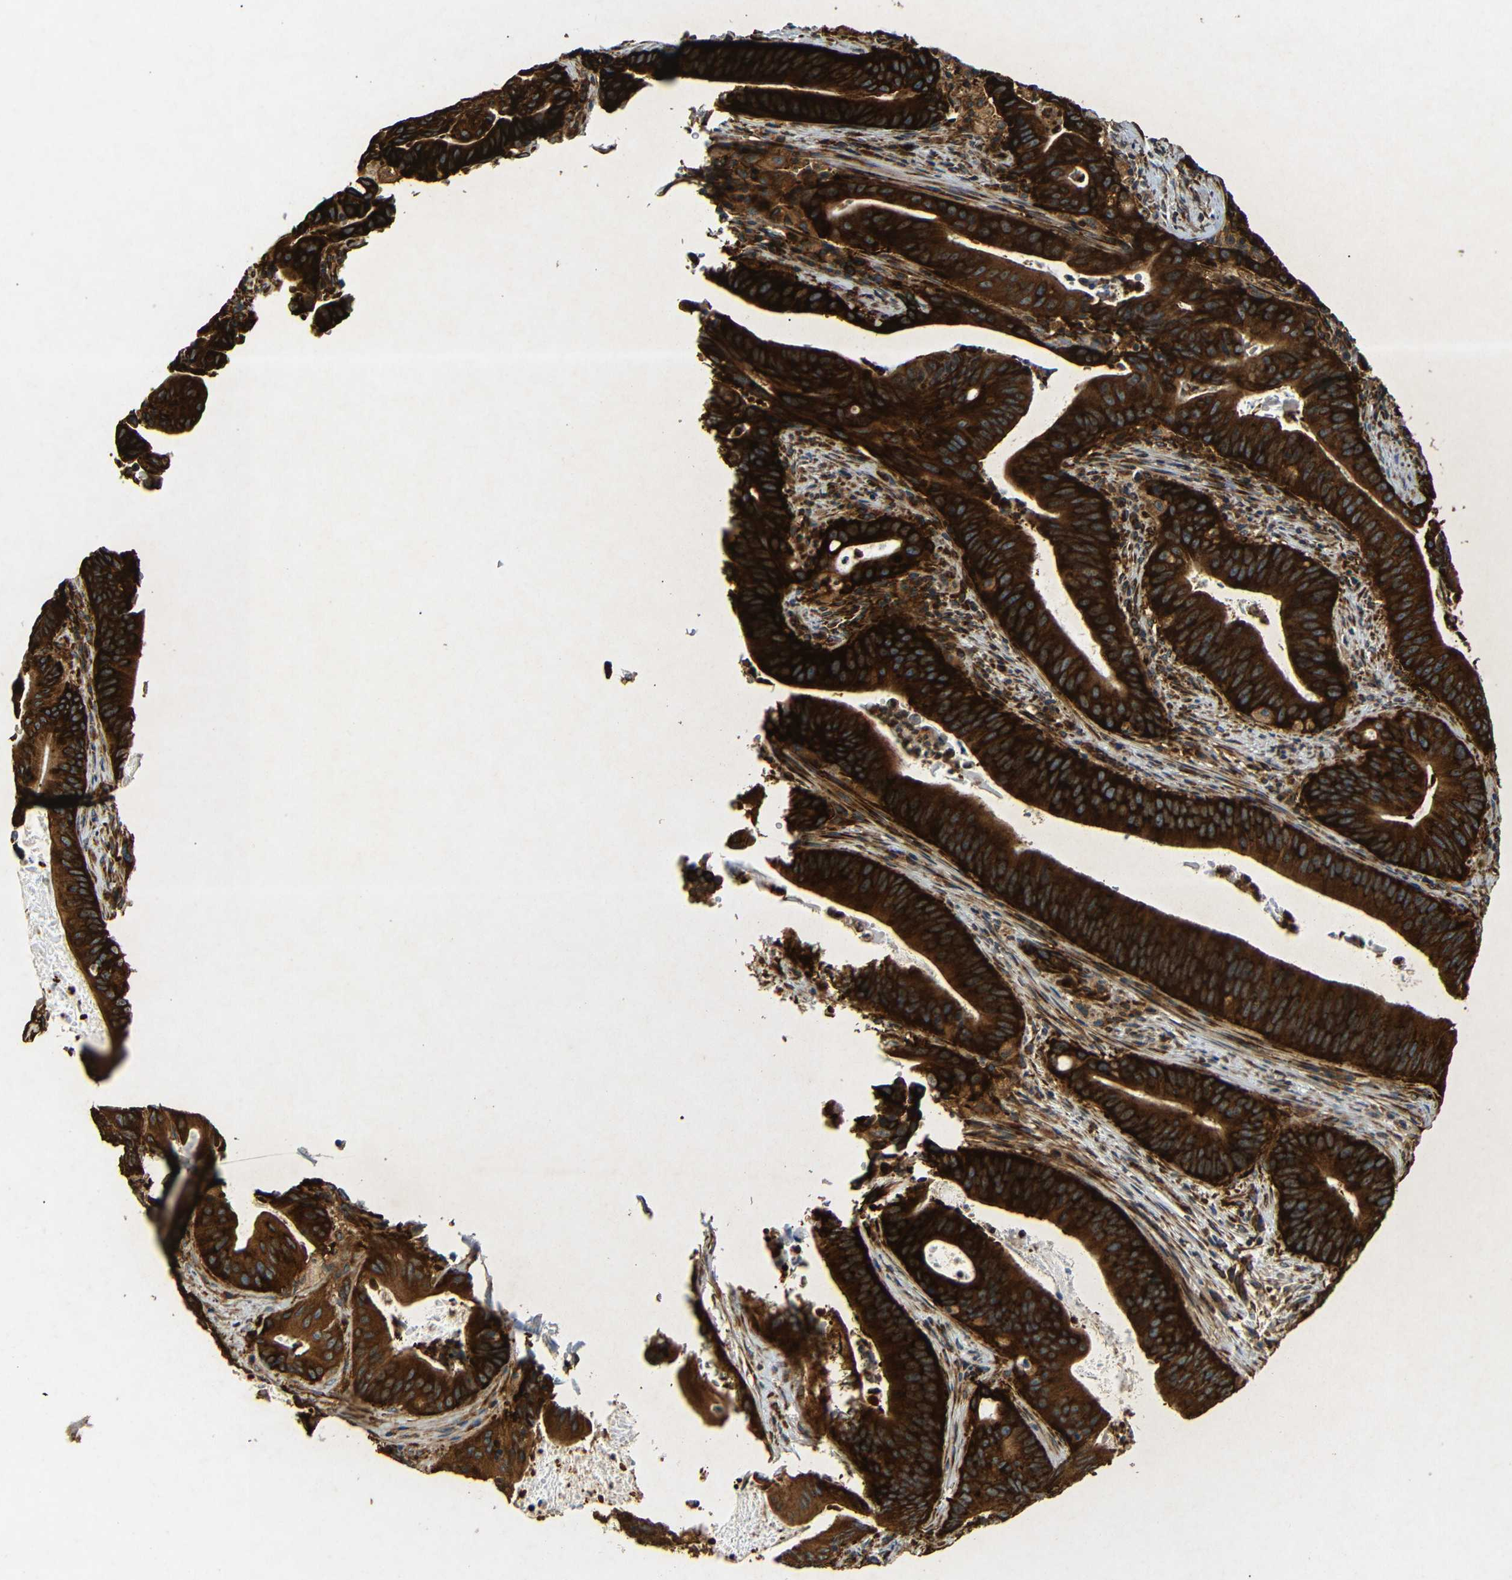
{"staining": {"intensity": "strong", "quantity": ">75%", "location": "cytoplasmic/membranous"}, "tissue": "pancreatic cancer", "cell_type": "Tumor cells", "image_type": "cancer", "snomed": [{"axis": "morphology", "description": "Normal tissue, NOS"}, {"axis": "topography", "description": "Lymph node"}], "caption": "Immunohistochemistry (IHC) (DAB (3,3'-diaminobenzidine)) staining of pancreatic cancer exhibits strong cytoplasmic/membranous protein positivity in about >75% of tumor cells.", "gene": "BTF3", "patient": {"sex": "male", "age": 62}}